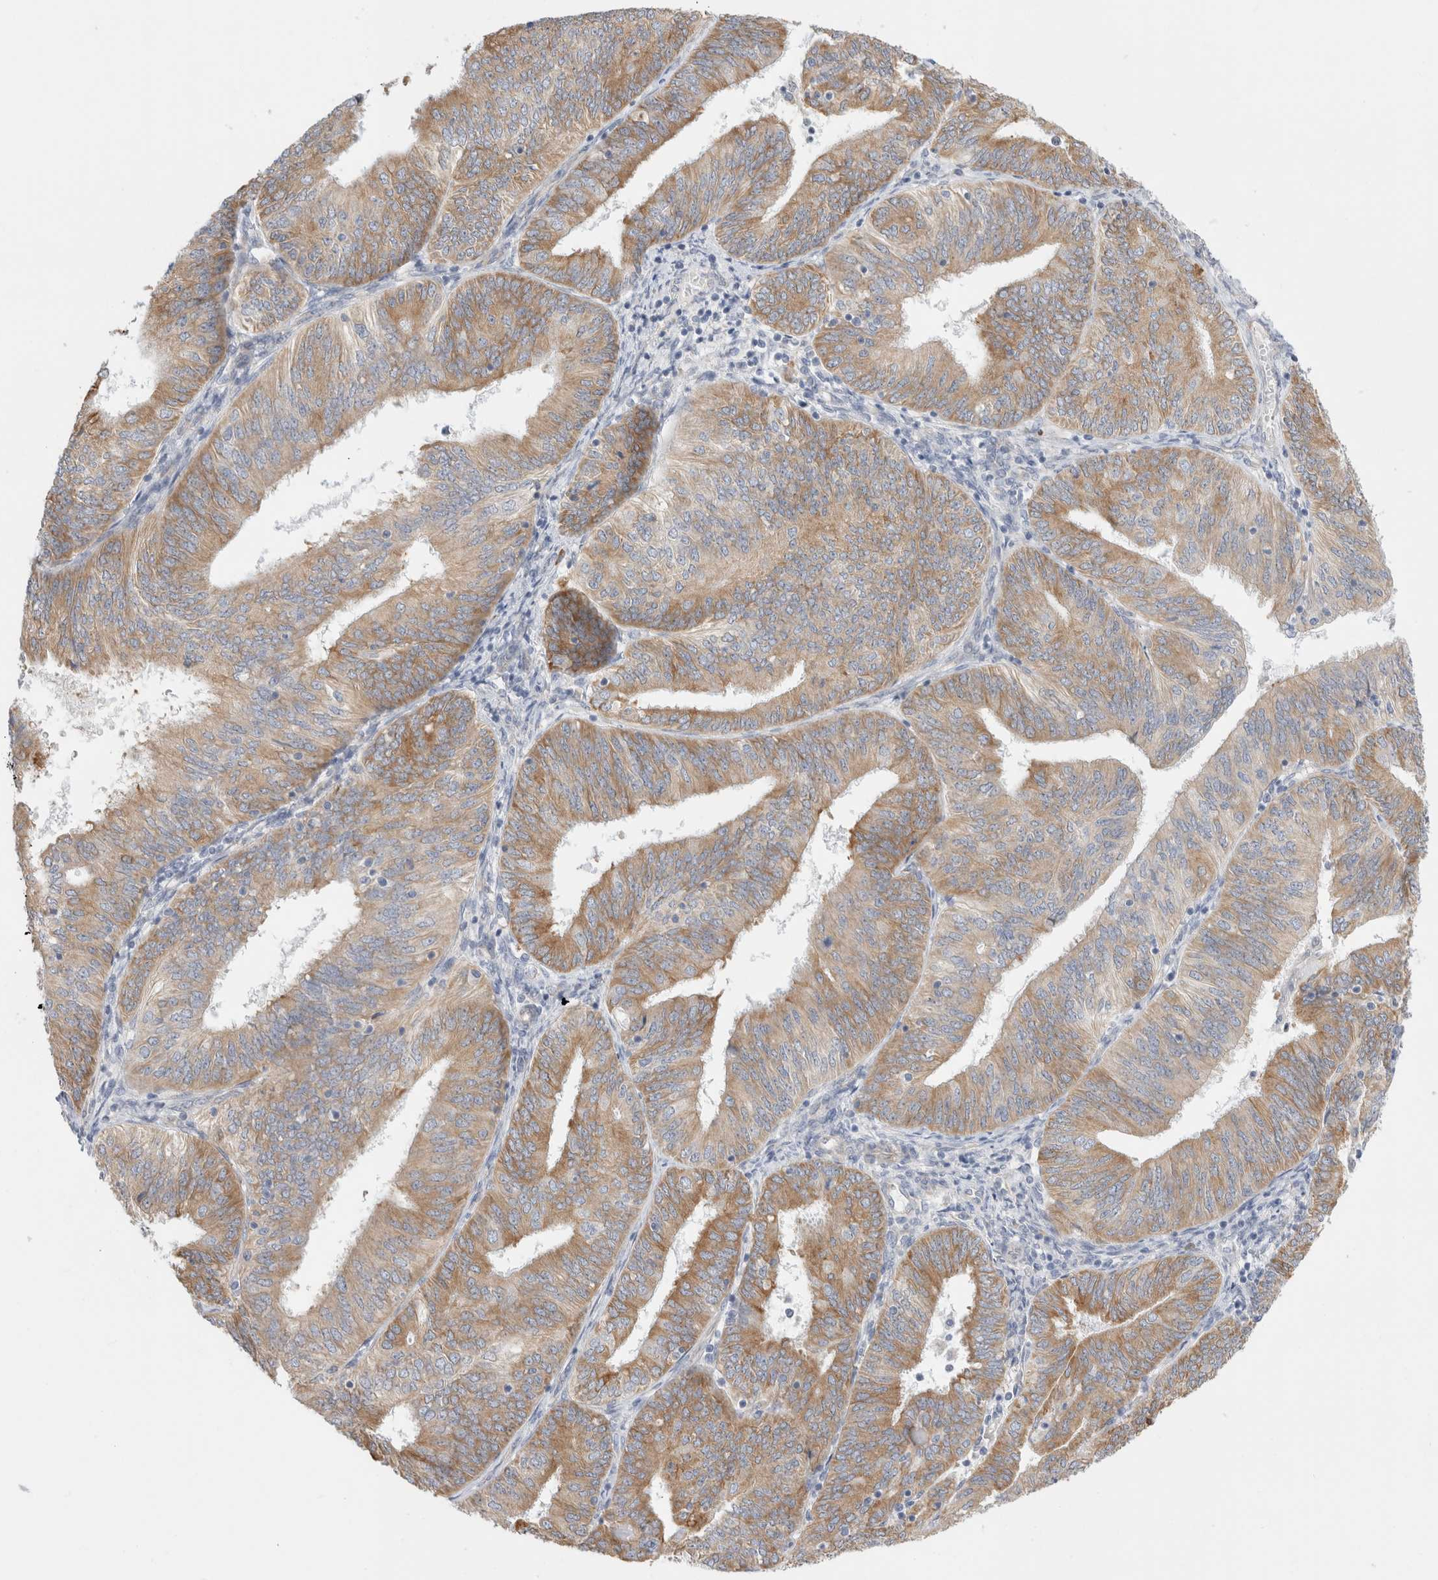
{"staining": {"intensity": "moderate", "quantity": ">75%", "location": "cytoplasmic/membranous"}, "tissue": "endometrial cancer", "cell_type": "Tumor cells", "image_type": "cancer", "snomed": [{"axis": "morphology", "description": "Adenocarcinoma, NOS"}, {"axis": "topography", "description": "Endometrium"}], "caption": "An image of endometrial cancer stained for a protein demonstrates moderate cytoplasmic/membranous brown staining in tumor cells.", "gene": "CSK", "patient": {"sex": "female", "age": 58}}